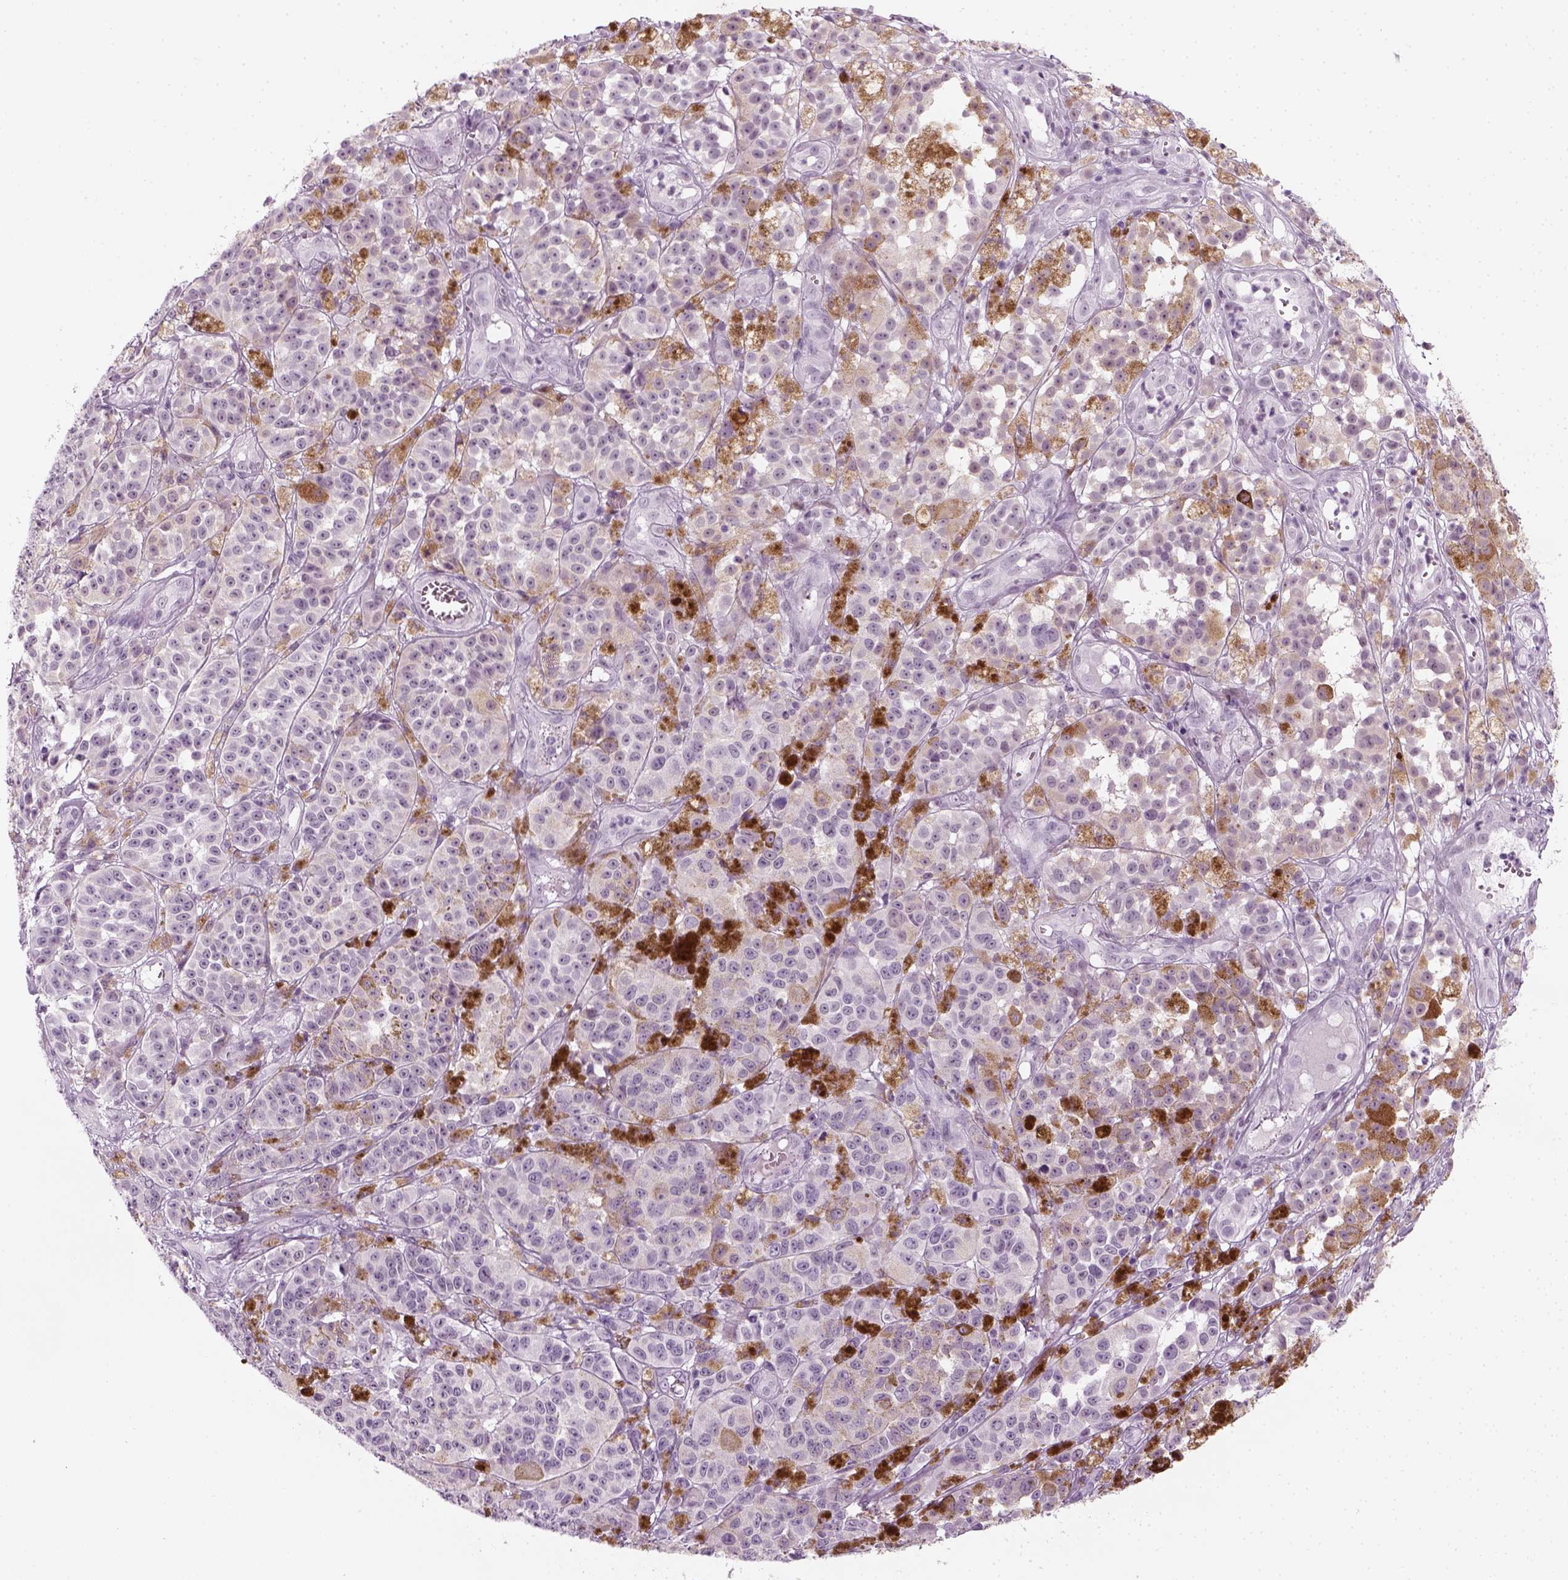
{"staining": {"intensity": "negative", "quantity": "none", "location": "none"}, "tissue": "melanoma", "cell_type": "Tumor cells", "image_type": "cancer", "snomed": [{"axis": "morphology", "description": "Malignant melanoma, NOS"}, {"axis": "topography", "description": "Skin"}], "caption": "IHC histopathology image of neoplastic tissue: melanoma stained with DAB (3,3'-diaminobenzidine) displays no significant protein expression in tumor cells.", "gene": "KRT75", "patient": {"sex": "female", "age": 58}}